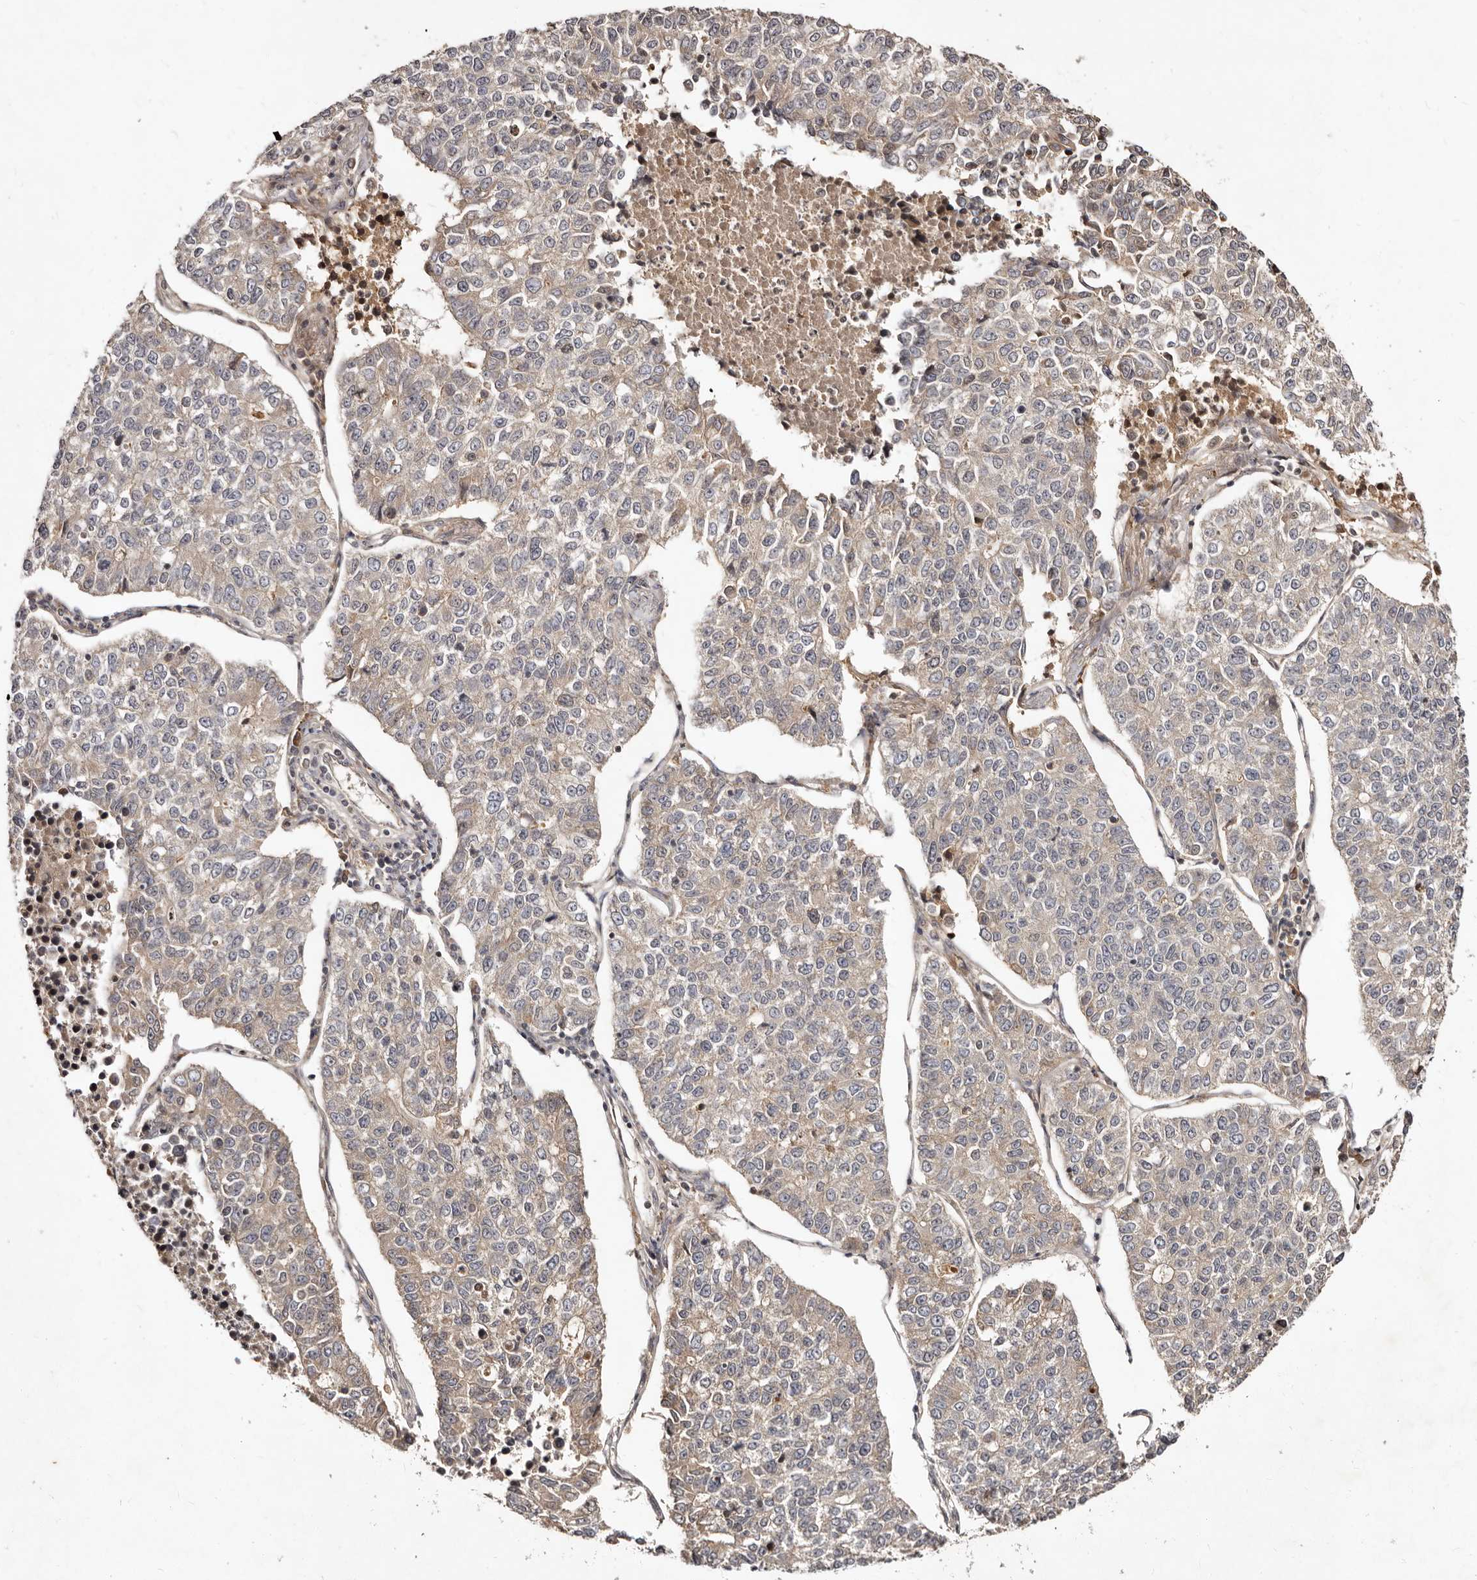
{"staining": {"intensity": "weak", "quantity": "25%-75%", "location": "cytoplasmic/membranous"}, "tissue": "lung cancer", "cell_type": "Tumor cells", "image_type": "cancer", "snomed": [{"axis": "morphology", "description": "Adenocarcinoma, NOS"}, {"axis": "topography", "description": "Lung"}], "caption": "A high-resolution photomicrograph shows immunohistochemistry staining of lung cancer (adenocarcinoma), which demonstrates weak cytoplasmic/membranous staining in approximately 25%-75% of tumor cells.", "gene": "LCORL", "patient": {"sex": "male", "age": 49}}